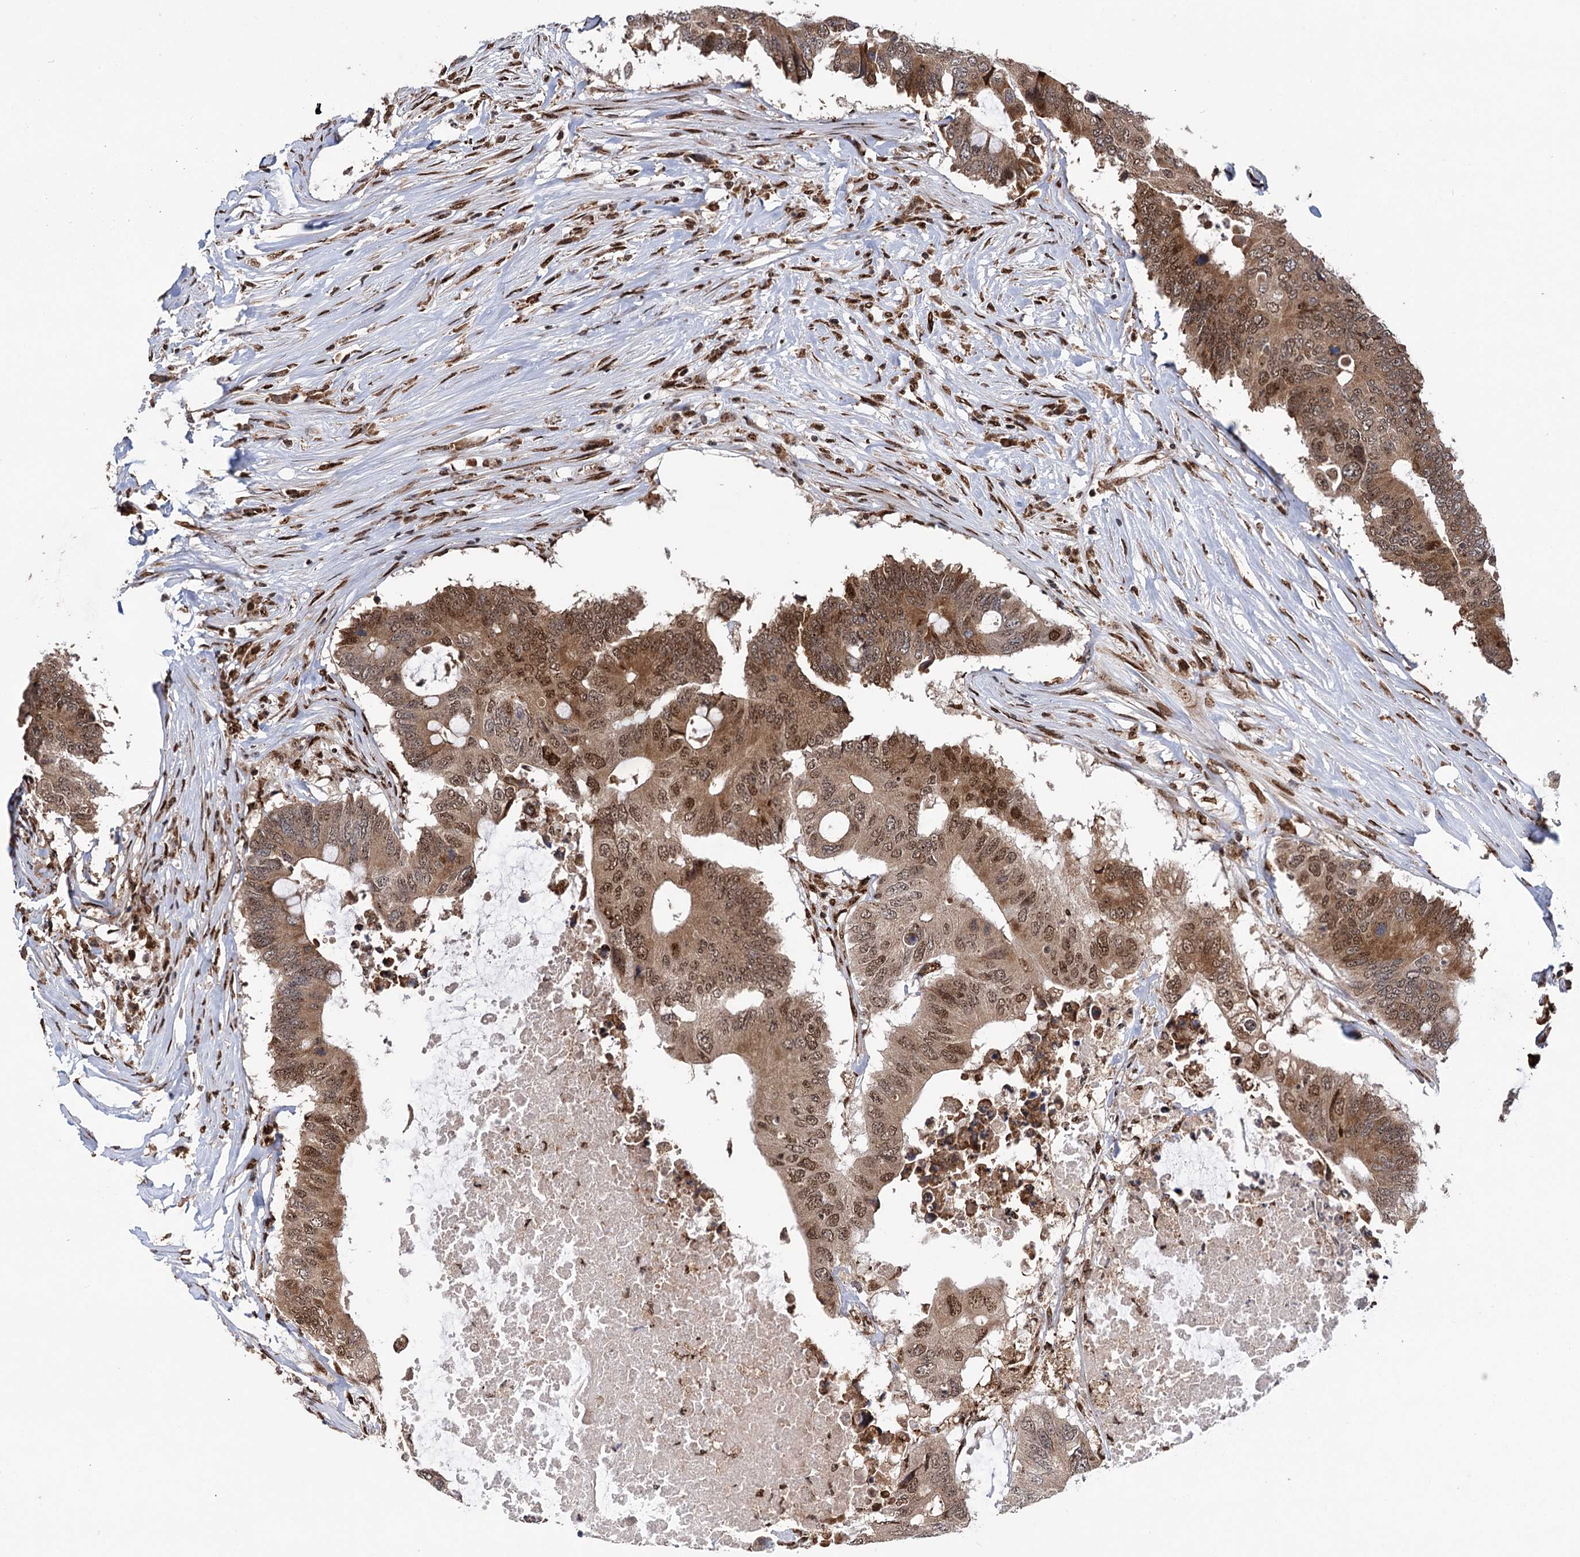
{"staining": {"intensity": "moderate", "quantity": ">75%", "location": "cytoplasmic/membranous,nuclear"}, "tissue": "colorectal cancer", "cell_type": "Tumor cells", "image_type": "cancer", "snomed": [{"axis": "morphology", "description": "Adenocarcinoma, NOS"}, {"axis": "topography", "description": "Colon"}], "caption": "An IHC photomicrograph of tumor tissue is shown. Protein staining in brown labels moderate cytoplasmic/membranous and nuclear positivity in colorectal cancer (adenocarcinoma) within tumor cells.", "gene": "MESD", "patient": {"sex": "male", "age": 71}}